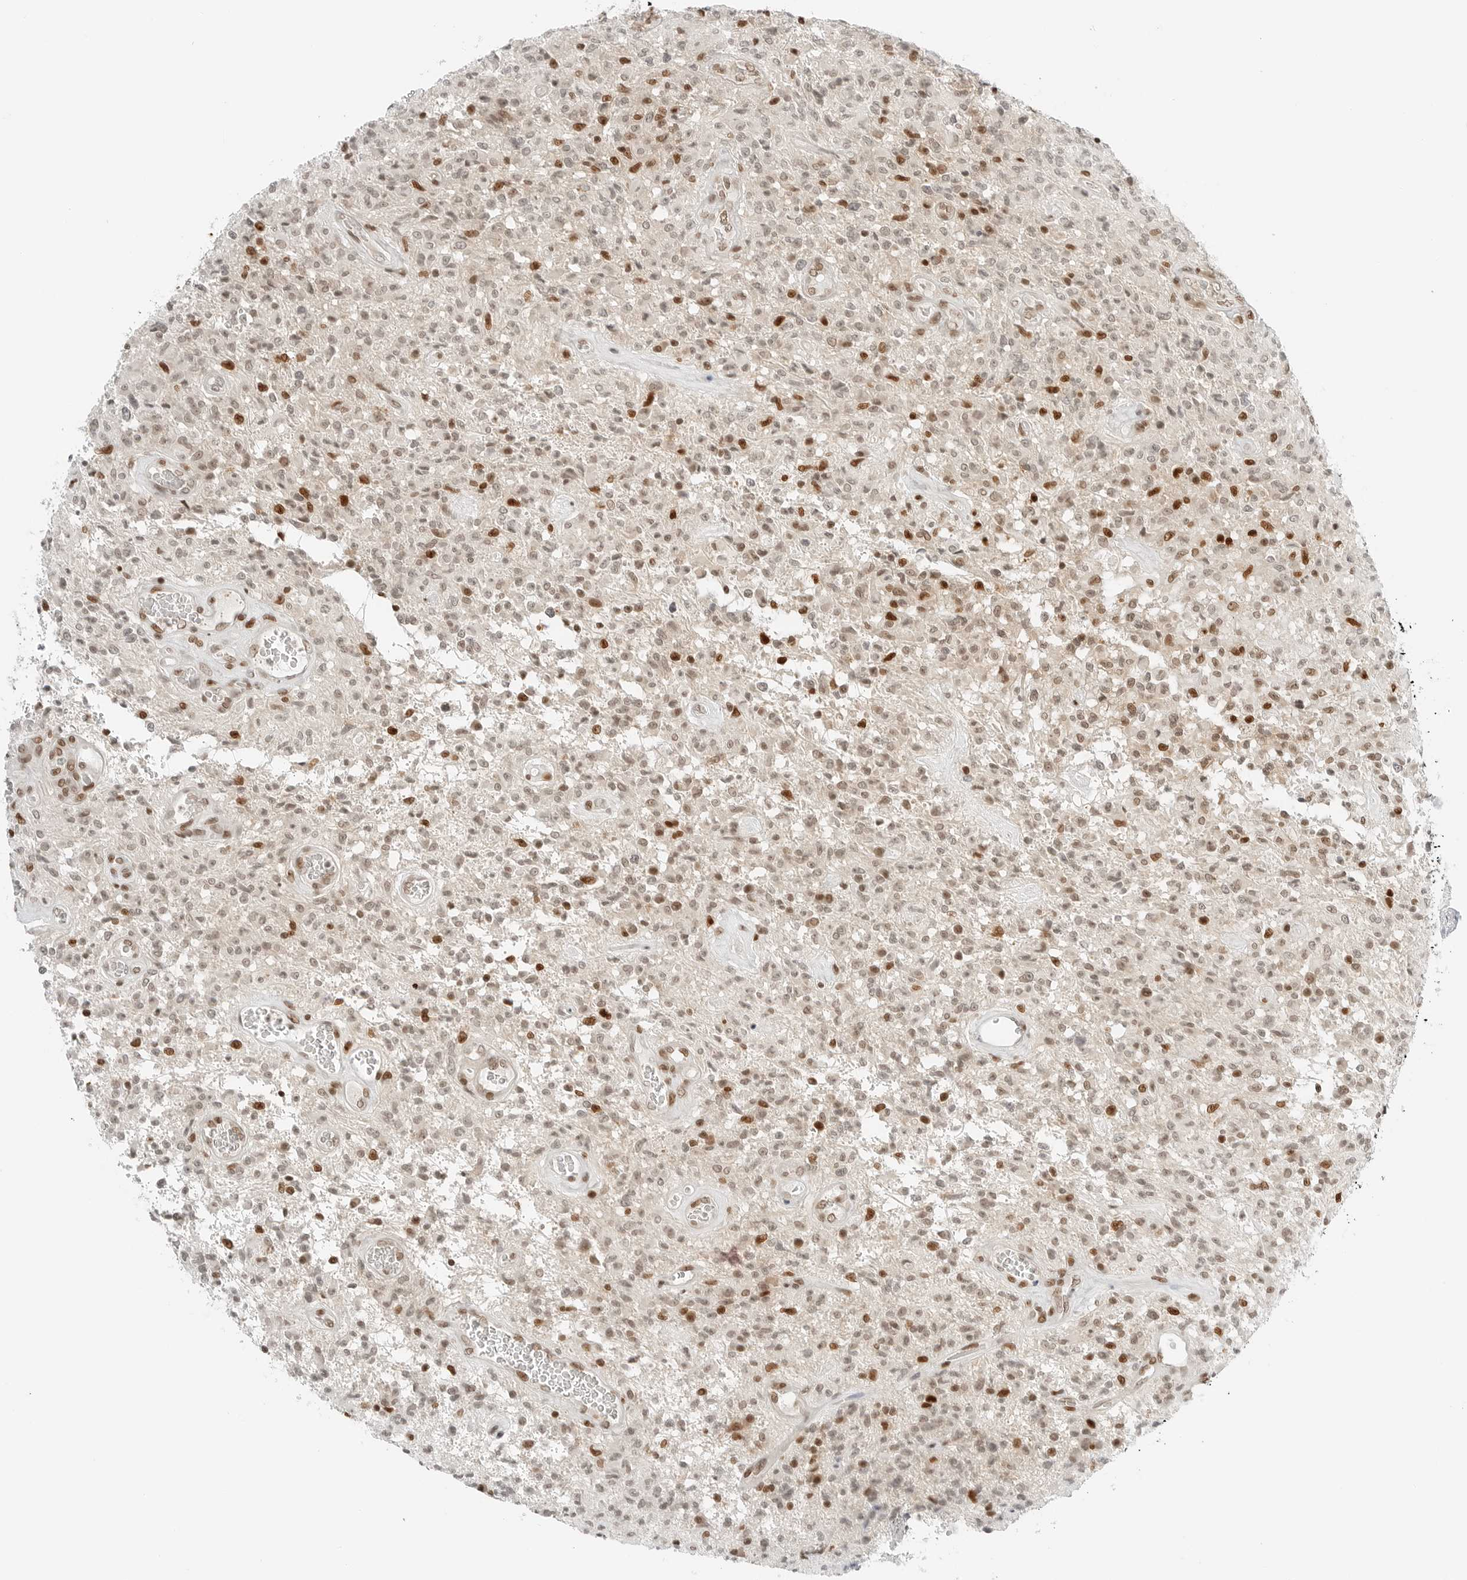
{"staining": {"intensity": "moderate", "quantity": "25%-75%", "location": "nuclear"}, "tissue": "glioma", "cell_type": "Tumor cells", "image_type": "cancer", "snomed": [{"axis": "morphology", "description": "Glioma, malignant, High grade"}, {"axis": "topography", "description": "Brain"}], "caption": "A high-resolution micrograph shows immunohistochemistry staining of malignant high-grade glioma, which reveals moderate nuclear positivity in about 25%-75% of tumor cells.", "gene": "CRTC2", "patient": {"sex": "female", "age": 57}}